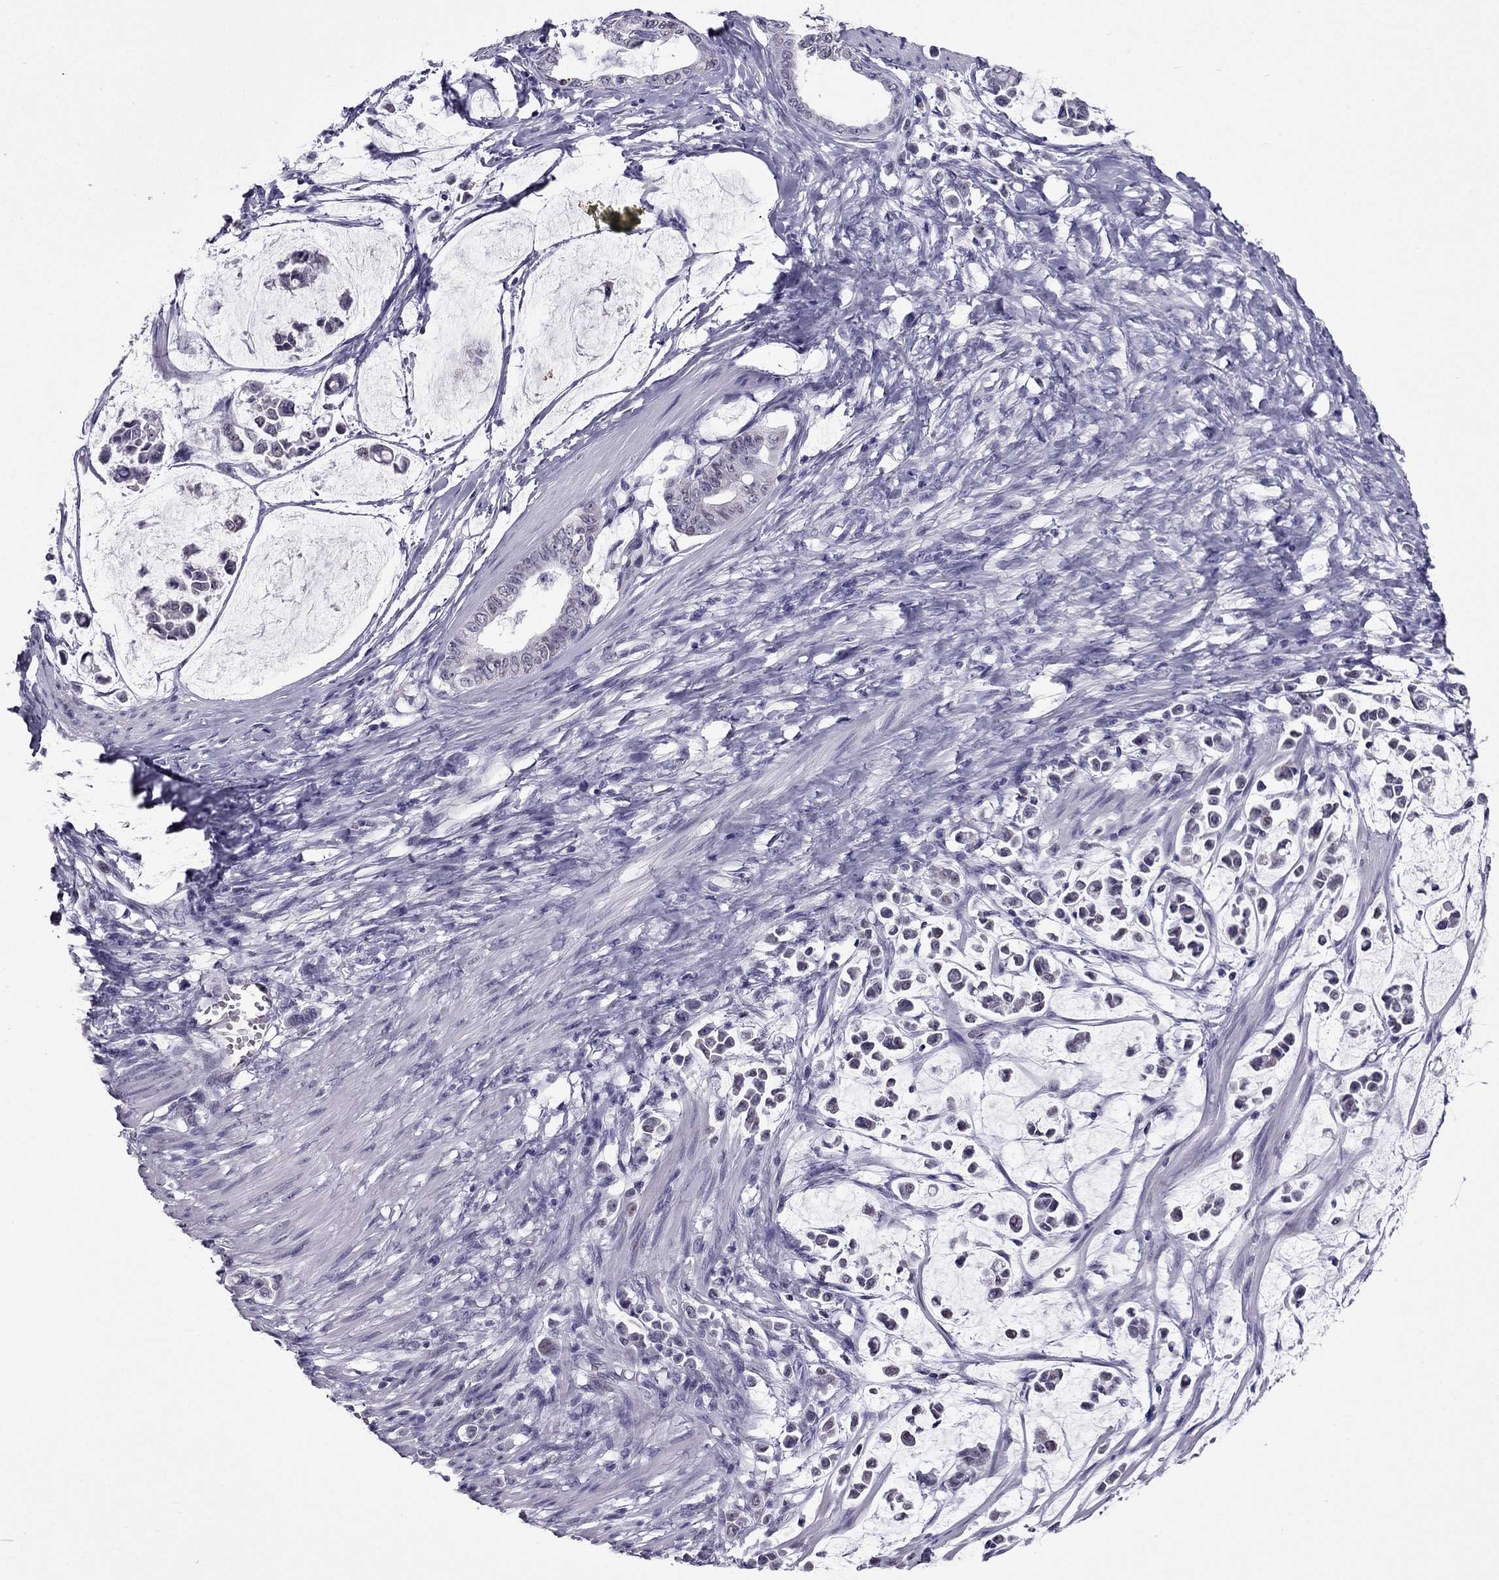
{"staining": {"intensity": "negative", "quantity": "none", "location": "none"}, "tissue": "stomach cancer", "cell_type": "Tumor cells", "image_type": "cancer", "snomed": [{"axis": "morphology", "description": "Adenocarcinoma, NOS"}, {"axis": "topography", "description": "Stomach"}], "caption": "This is an immunohistochemistry image of human adenocarcinoma (stomach). There is no expression in tumor cells.", "gene": "MYLK3", "patient": {"sex": "male", "age": 82}}